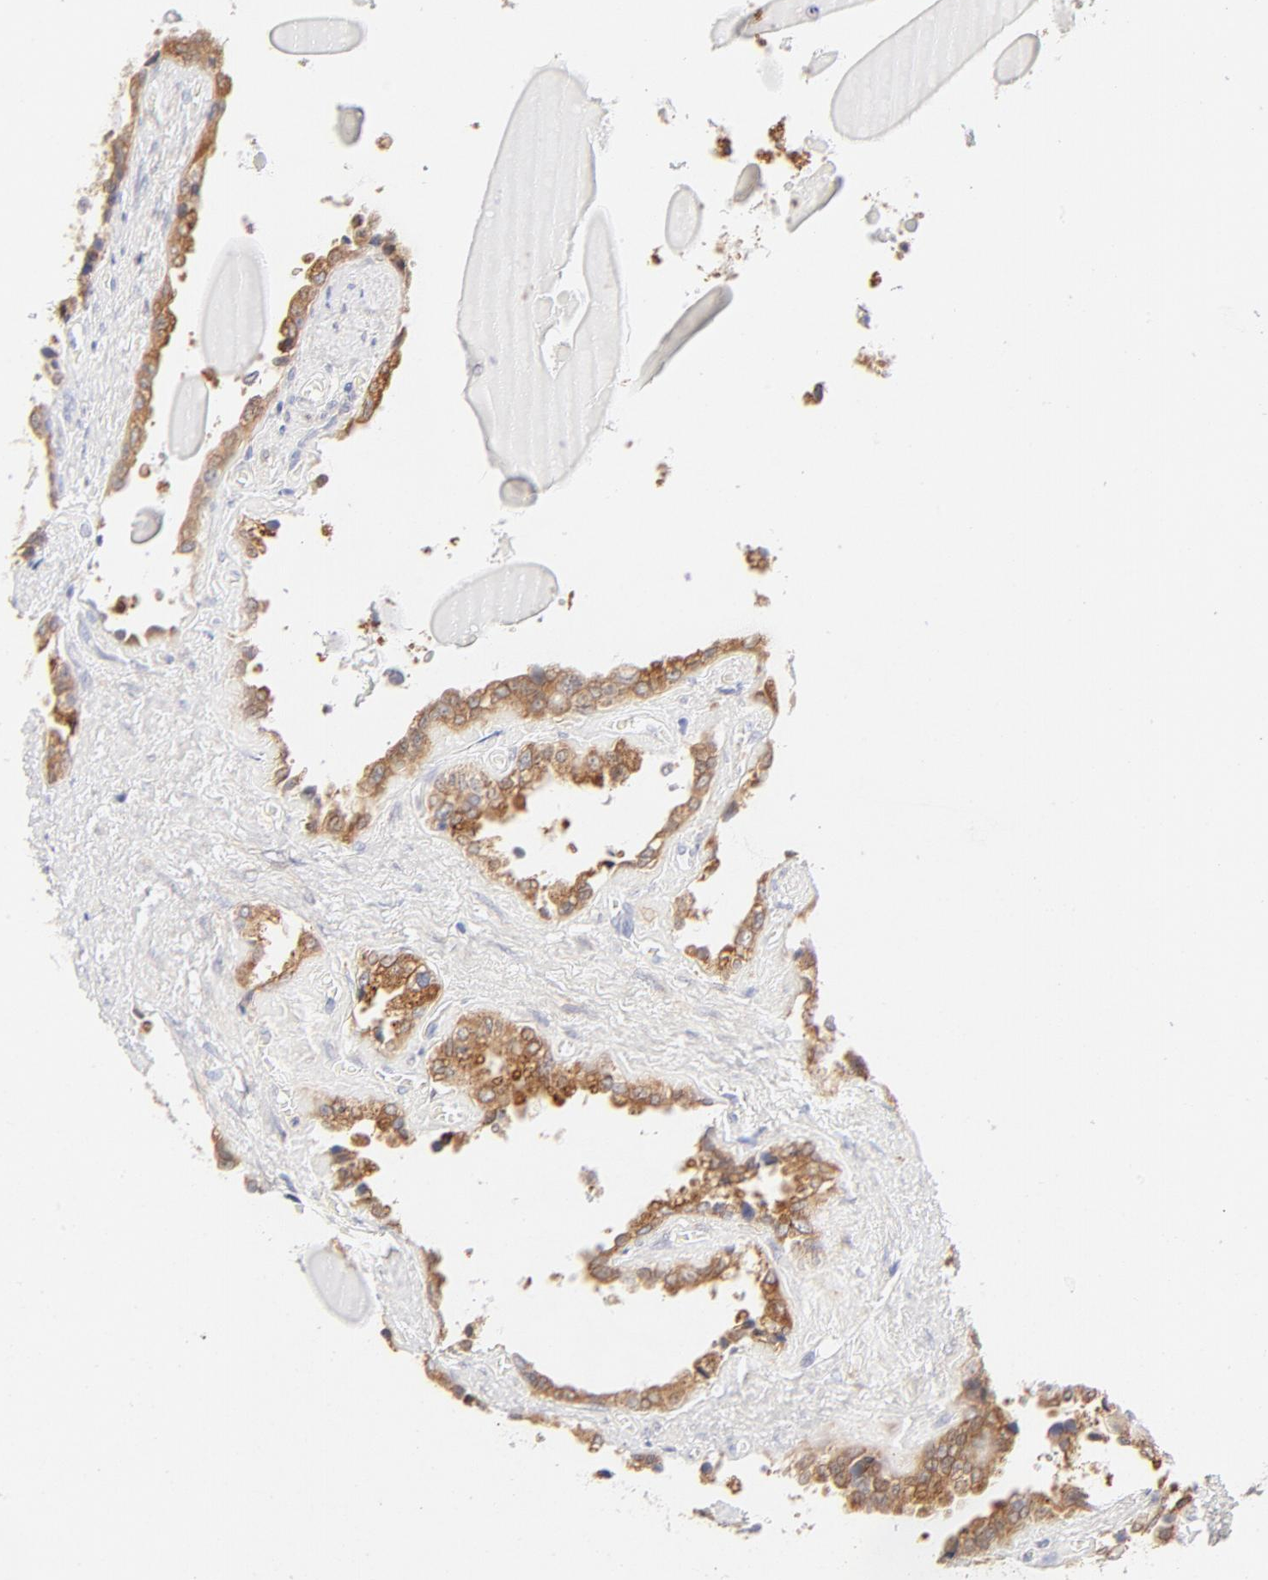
{"staining": {"intensity": "moderate", "quantity": ">75%", "location": "cytoplasmic/membranous,nuclear"}, "tissue": "seminal vesicle", "cell_type": "Glandular cells", "image_type": "normal", "snomed": [{"axis": "morphology", "description": "Normal tissue, NOS"}, {"axis": "morphology", "description": "Inflammation, NOS"}, {"axis": "topography", "description": "Urinary bladder"}, {"axis": "topography", "description": "Prostate"}, {"axis": "topography", "description": "Seminal veicle"}], "caption": "Protein positivity by IHC exhibits moderate cytoplasmic/membranous,nuclear expression in approximately >75% of glandular cells in unremarkable seminal vesicle.", "gene": "RPS6KA1", "patient": {"sex": "male", "age": 82}}